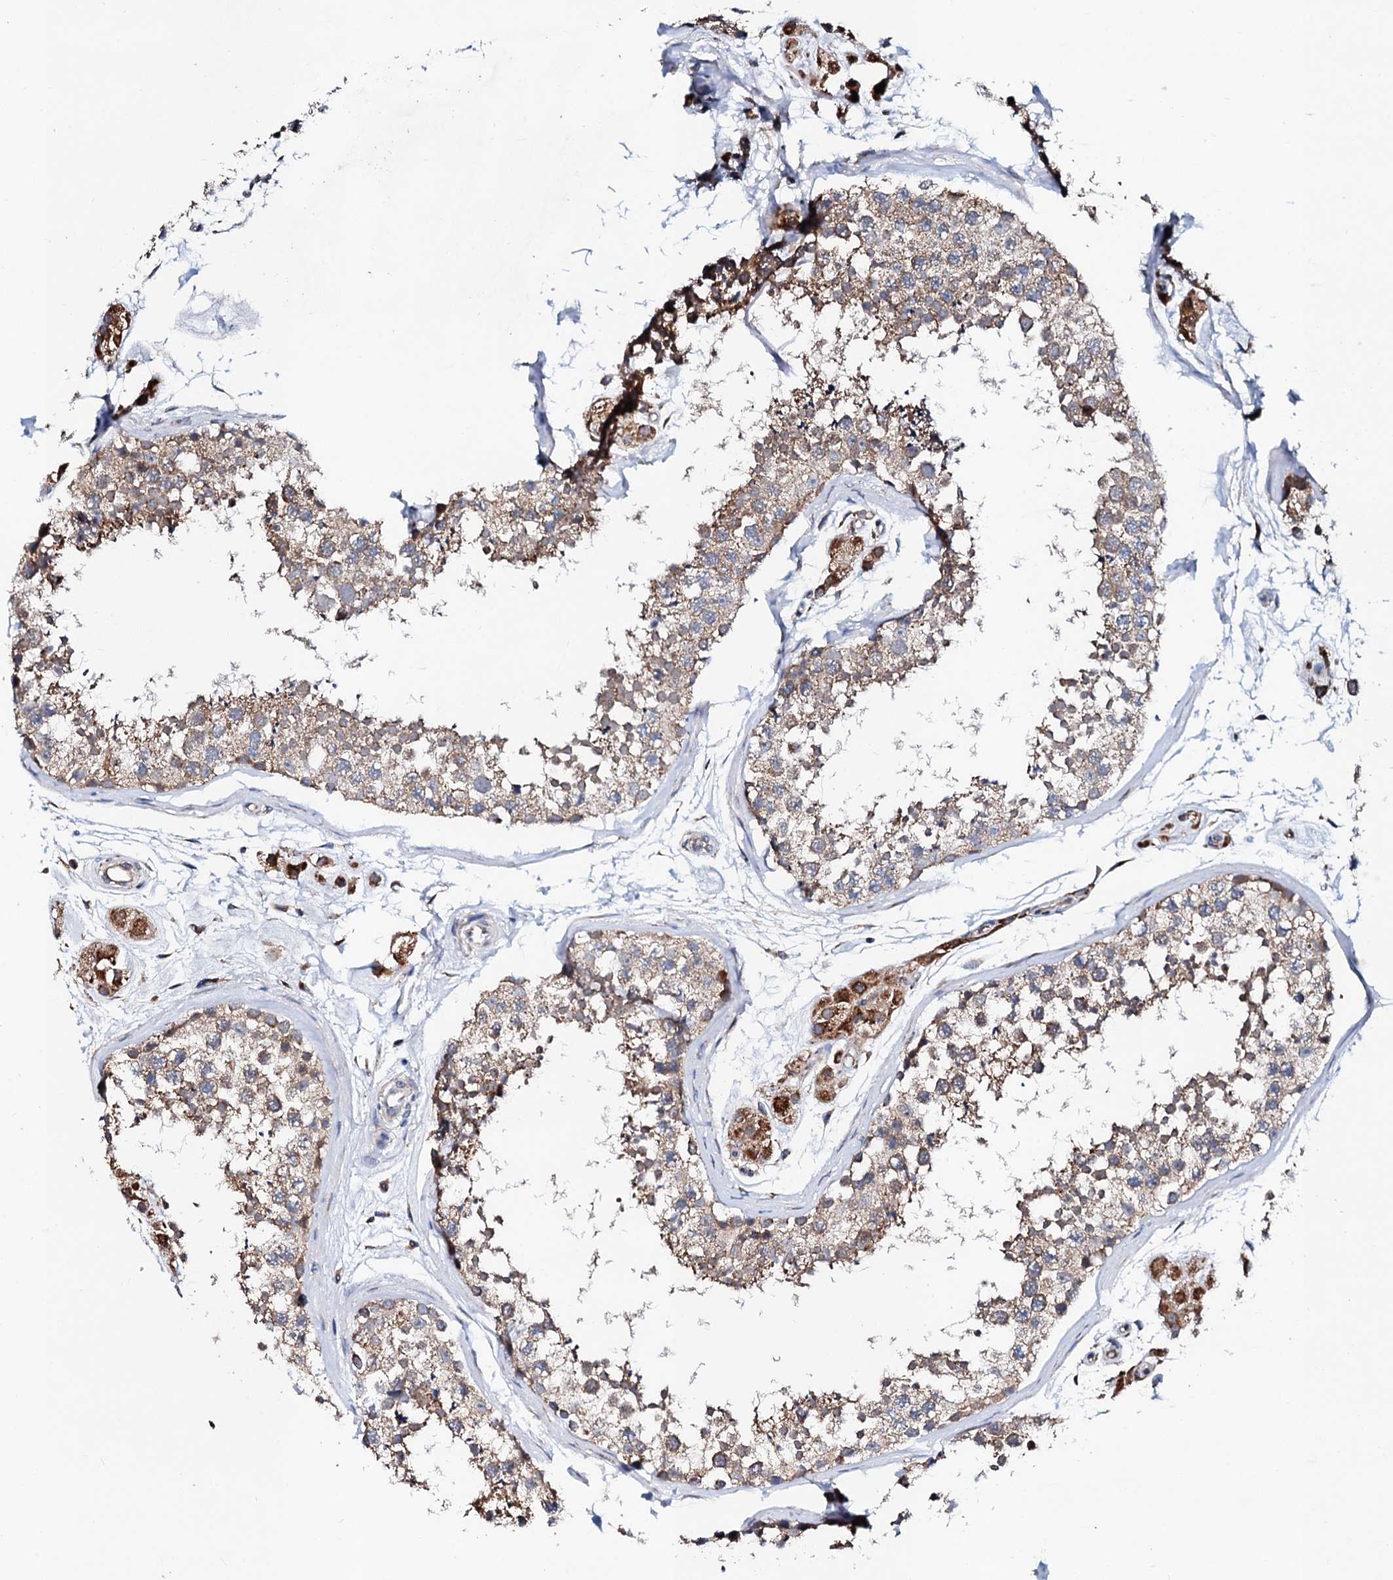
{"staining": {"intensity": "weak", "quantity": ">75%", "location": "cytoplasmic/membranous"}, "tissue": "testis", "cell_type": "Cells in seminiferous ducts", "image_type": "normal", "snomed": [{"axis": "morphology", "description": "Normal tissue, NOS"}, {"axis": "topography", "description": "Testis"}], "caption": "Immunohistochemistry (IHC) staining of benign testis, which exhibits low levels of weak cytoplasmic/membranous positivity in approximately >75% of cells in seminiferous ducts indicating weak cytoplasmic/membranous protein positivity. The staining was performed using DAB (brown) for protein detection and nuclei were counterstained in hematoxylin (blue).", "gene": "UBE3C", "patient": {"sex": "male", "age": 56}}